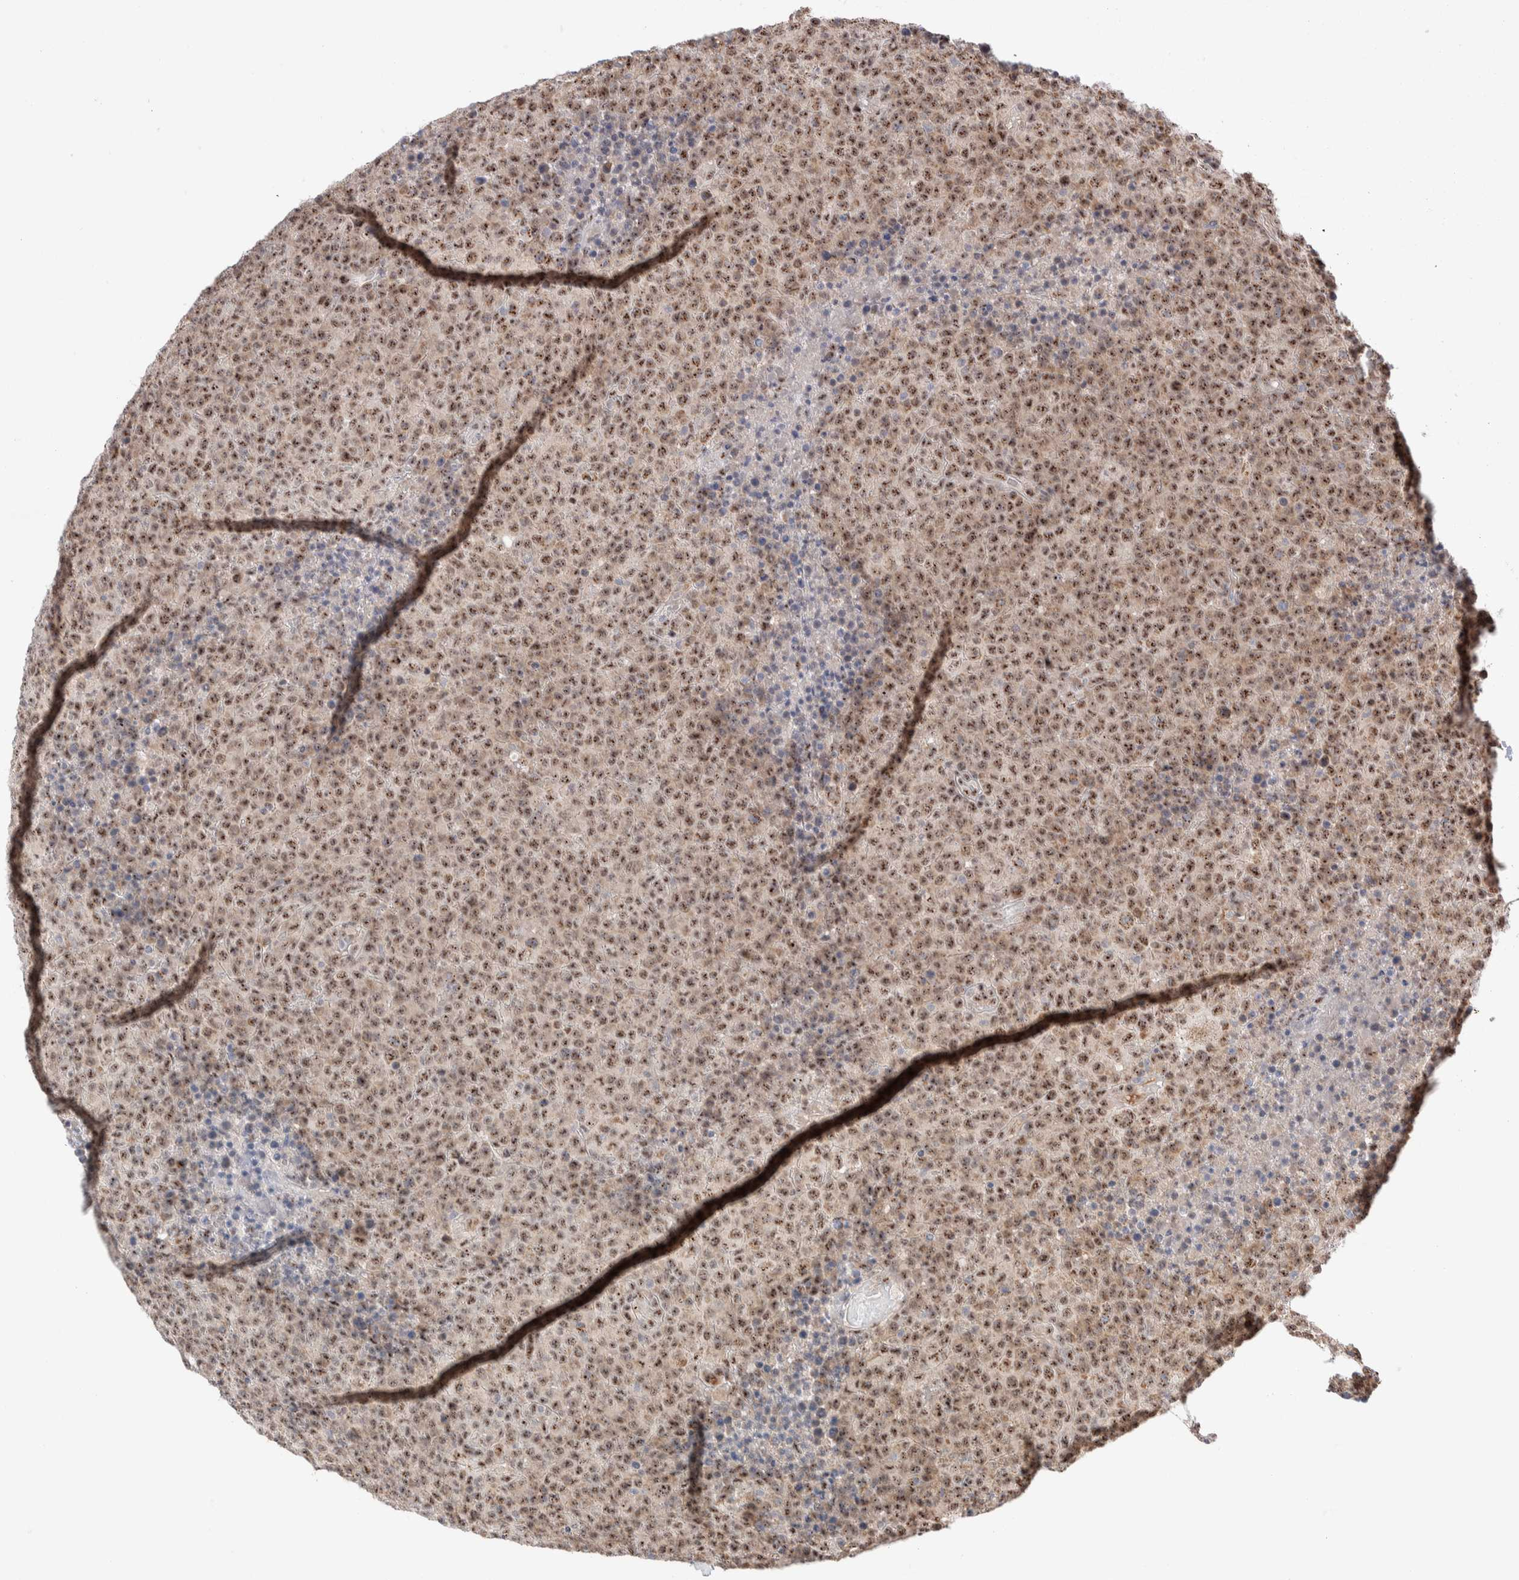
{"staining": {"intensity": "moderate", "quantity": ">75%", "location": "nuclear"}, "tissue": "lymphoma", "cell_type": "Tumor cells", "image_type": "cancer", "snomed": [{"axis": "morphology", "description": "Malignant lymphoma, non-Hodgkin's type, High grade"}, {"axis": "topography", "description": "Lymph node"}], "caption": "A high-resolution micrograph shows immunohistochemistry (IHC) staining of lymphoma, which reveals moderate nuclear positivity in approximately >75% of tumor cells.", "gene": "ZNF695", "patient": {"sex": "male", "age": 13}}